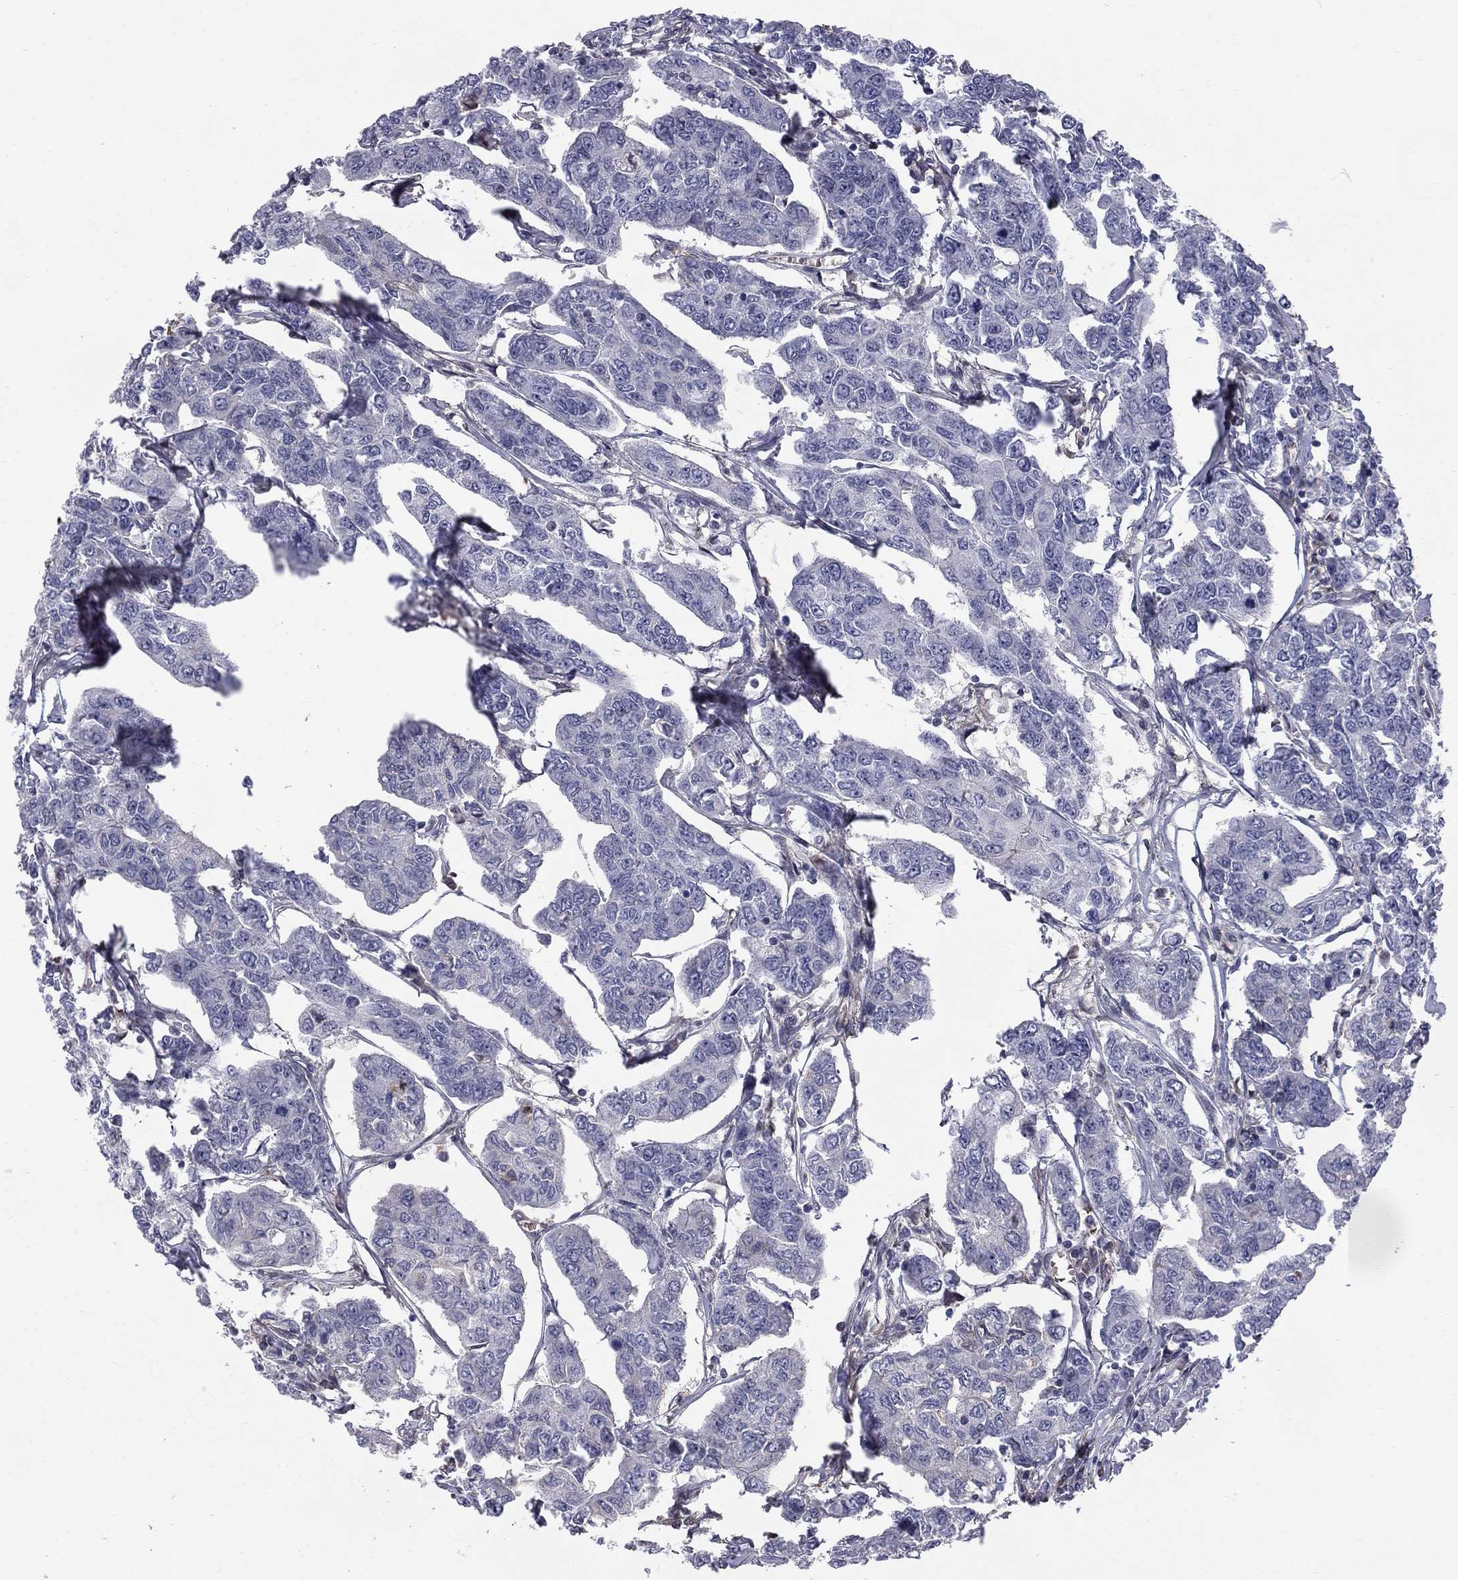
{"staining": {"intensity": "negative", "quantity": "none", "location": "none"}, "tissue": "breast cancer", "cell_type": "Tumor cells", "image_type": "cancer", "snomed": [{"axis": "morphology", "description": "Duct carcinoma"}, {"axis": "topography", "description": "Breast"}], "caption": "Micrograph shows no significant protein expression in tumor cells of breast cancer.", "gene": "HSPB2", "patient": {"sex": "female", "age": 88}}